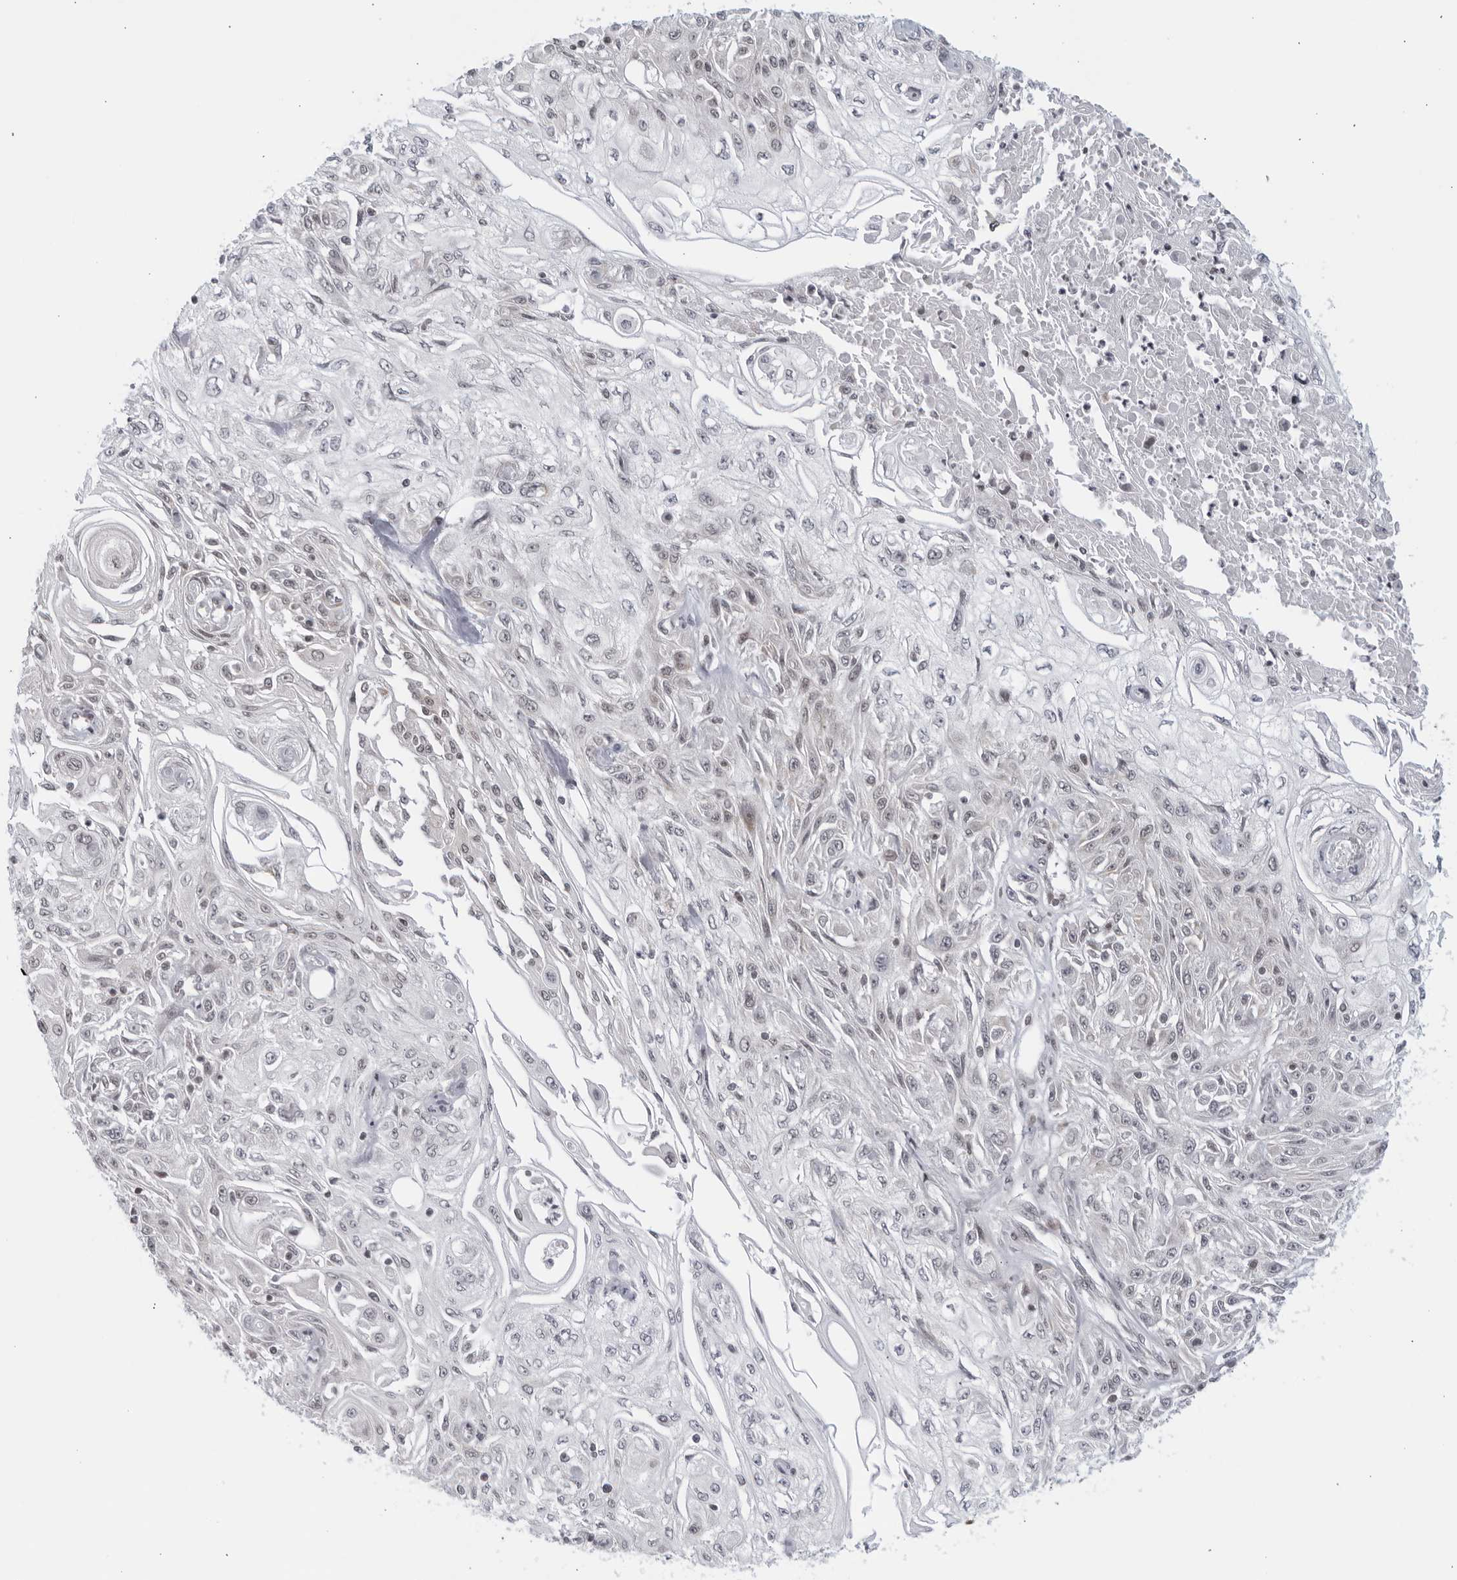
{"staining": {"intensity": "negative", "quantity": "none", "location": "none"}, "tissue": "skin cancer", "cell_type": "Tumor cells", "image_type": "cancer", "snomed": [{"axis": "morphology", "description": "Squamous cell carcinoma, NOS"}, {"axis": "morphology", "description": "Squamous cell carcinoma, metastatic, NOS"}, {"axis": "topography", "description": "Skin"}, {"axis": "topography", "description": "Lymph node"}], "caption": "IHC of human skin squamous cell carcinoma displays no positivity in tumor cells.", "gene": "RAB11FIP3", "patient": {"sex": "male", "age": 75}}